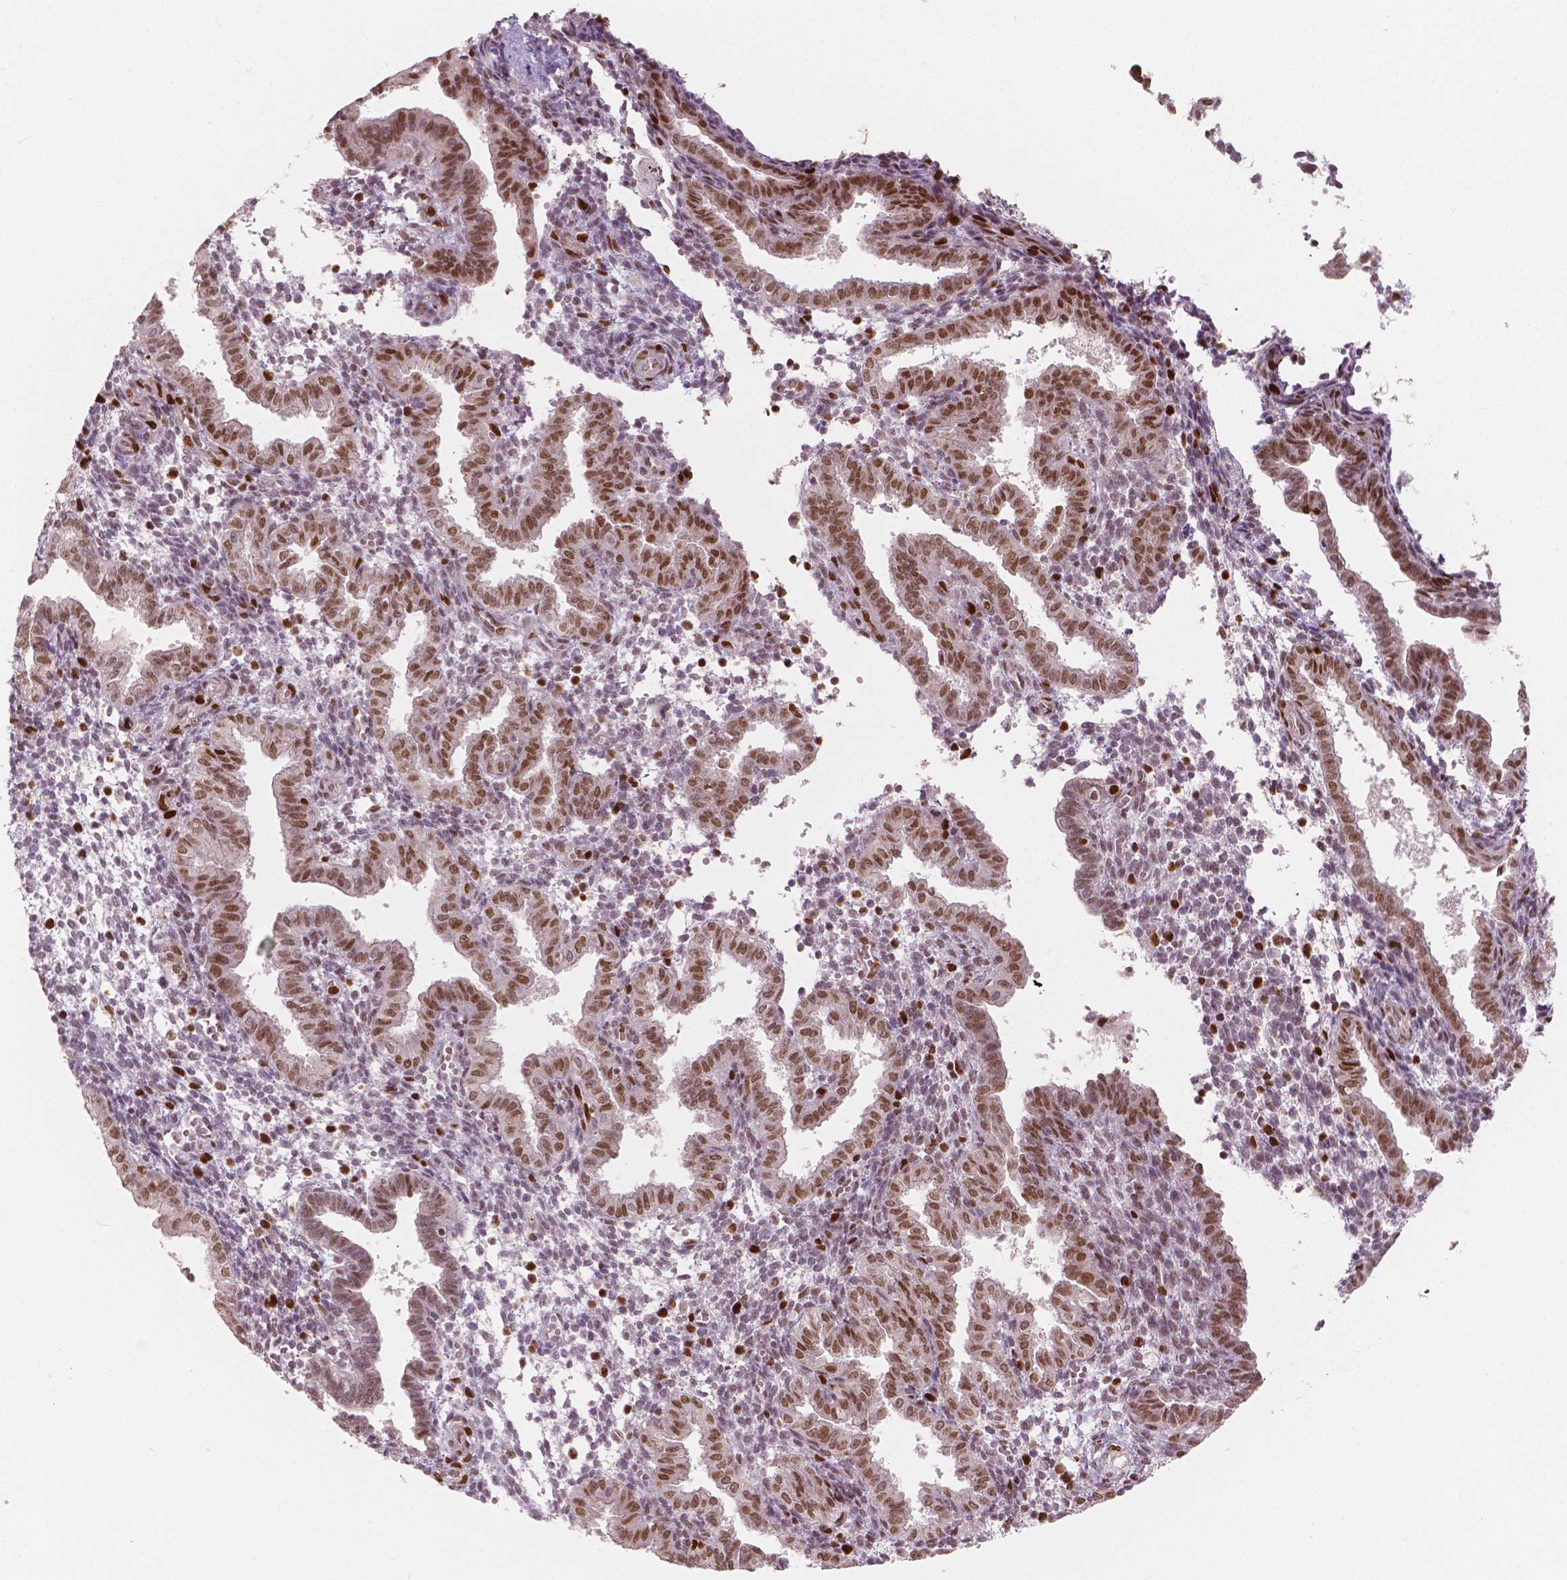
{"staining": {"intensity": "moderate", "quantity": "<25%", "location": "nuclear"}, "tissue": "endometrium", "cell_type": "Cells in endometrial stroma", "image_type": "normal", "snomed": [{"axis": "morphology", "description": "Normal tissue, NOS"}, {"axis": "topography", "description": "Endometrium"}], "caption": "The histopathology image demonstrates immunohistochemical staining of normal endometrium. There is moderate nuclear expression is appreciated in about <25% of cells in endometrial stroma.", "gene": "NSD2", "patient": {"sex": "female", "age": 37}}